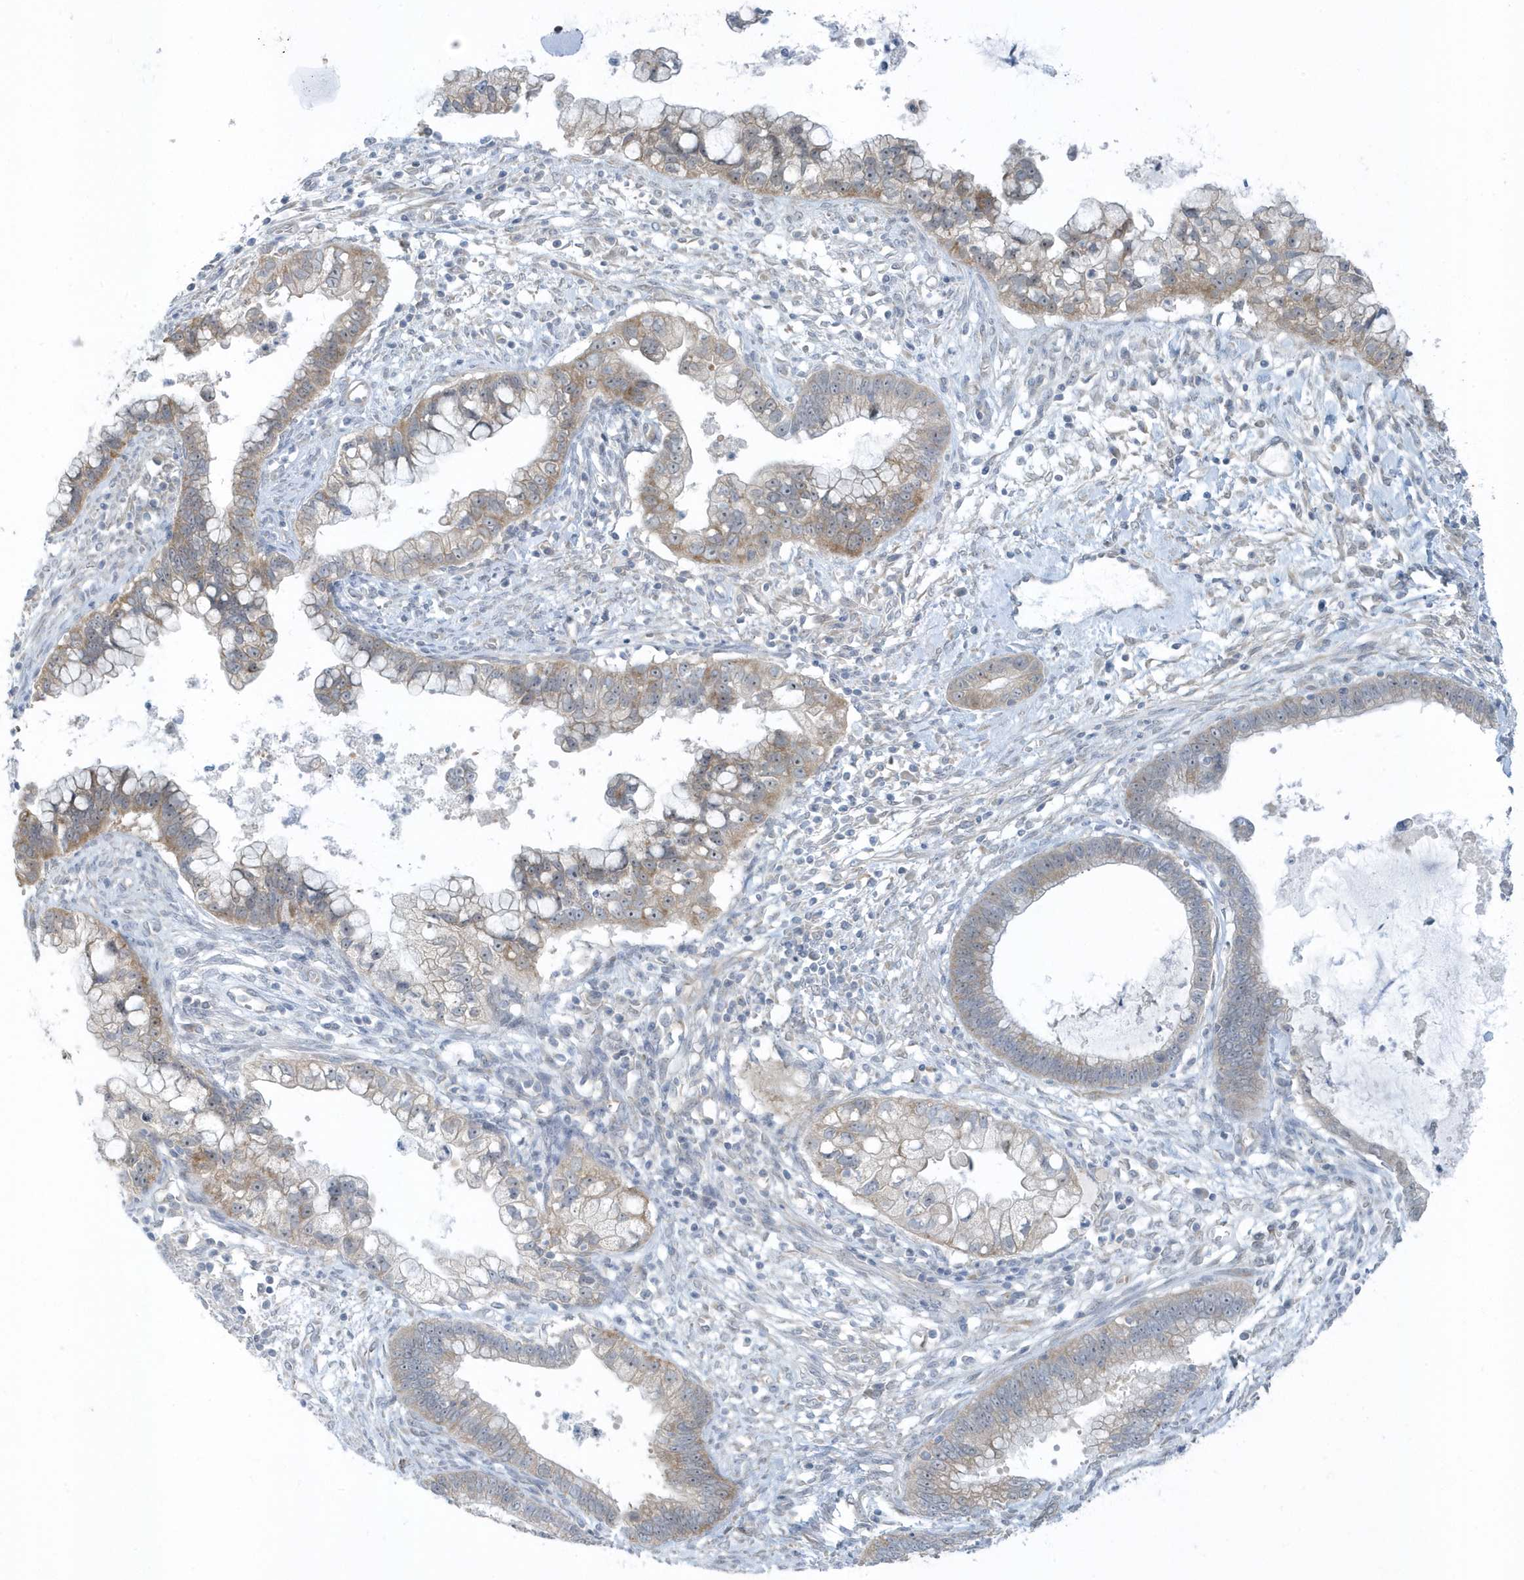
{"staining": {"intensity": "moderate", "quantity": "25%-75%", "location": "cytoplasmic/membranous"}, "tissue": "cervical cancer", "cell_type": "Tumor cells", "image_type": "cancer", "snomed": [{"axis": "morphology", "description": "Adenocarcinoma, NOS"}, {"axis": "topography", "description": "Cervix"}], "caption": "Human adenocarcinoma (cervical) stained with a brown dye demonstrates moderate cytoplasmic/membranous positive staining in approximately 25%-75% of tumor cells.", "gene": "SCN3A", "patient": {"sex": "female", "age": 44}}